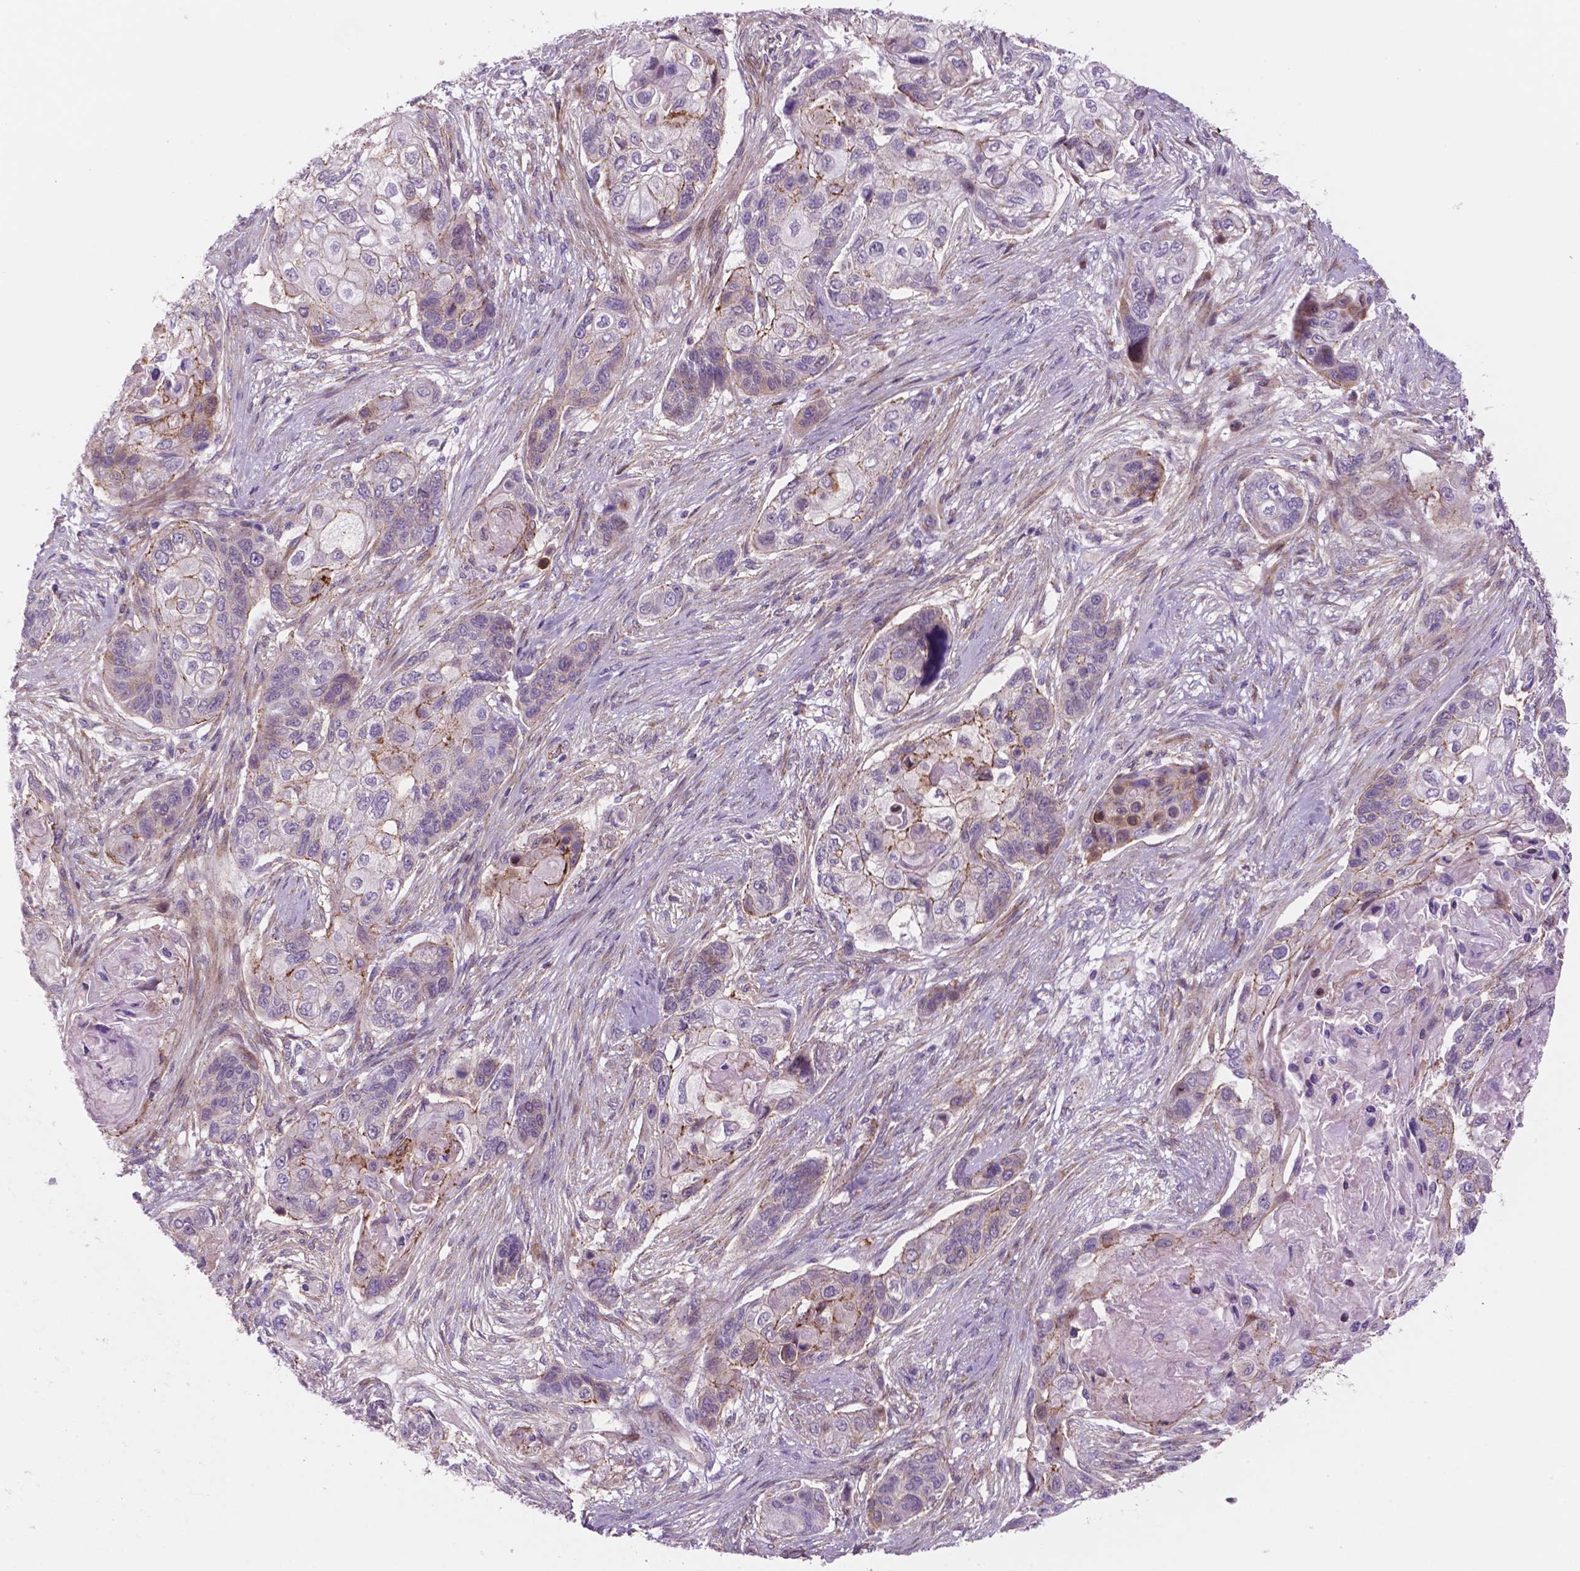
{"staining": {"intensity": "moderate", "quantity": "<25%", "location": "cytoplasmic/membranous"}, "tissue": "lung cancer", "cell_type": "Tumor cells", "image_type": "cancer", "snomed": [{"axis": "morphology", "description": "Squamous cell carcinoma, NOS"}, {"axis": "topography", "description": "Lung"}], "caption": "Human lung squamous cell carcinoma stained for a protein (brown) exhibits moderate cytoplasmic/membranous positive expression in approximately <25% of tumor cells.", "gene": "RND3", "patient": {"sex": "male", "age": 69}}